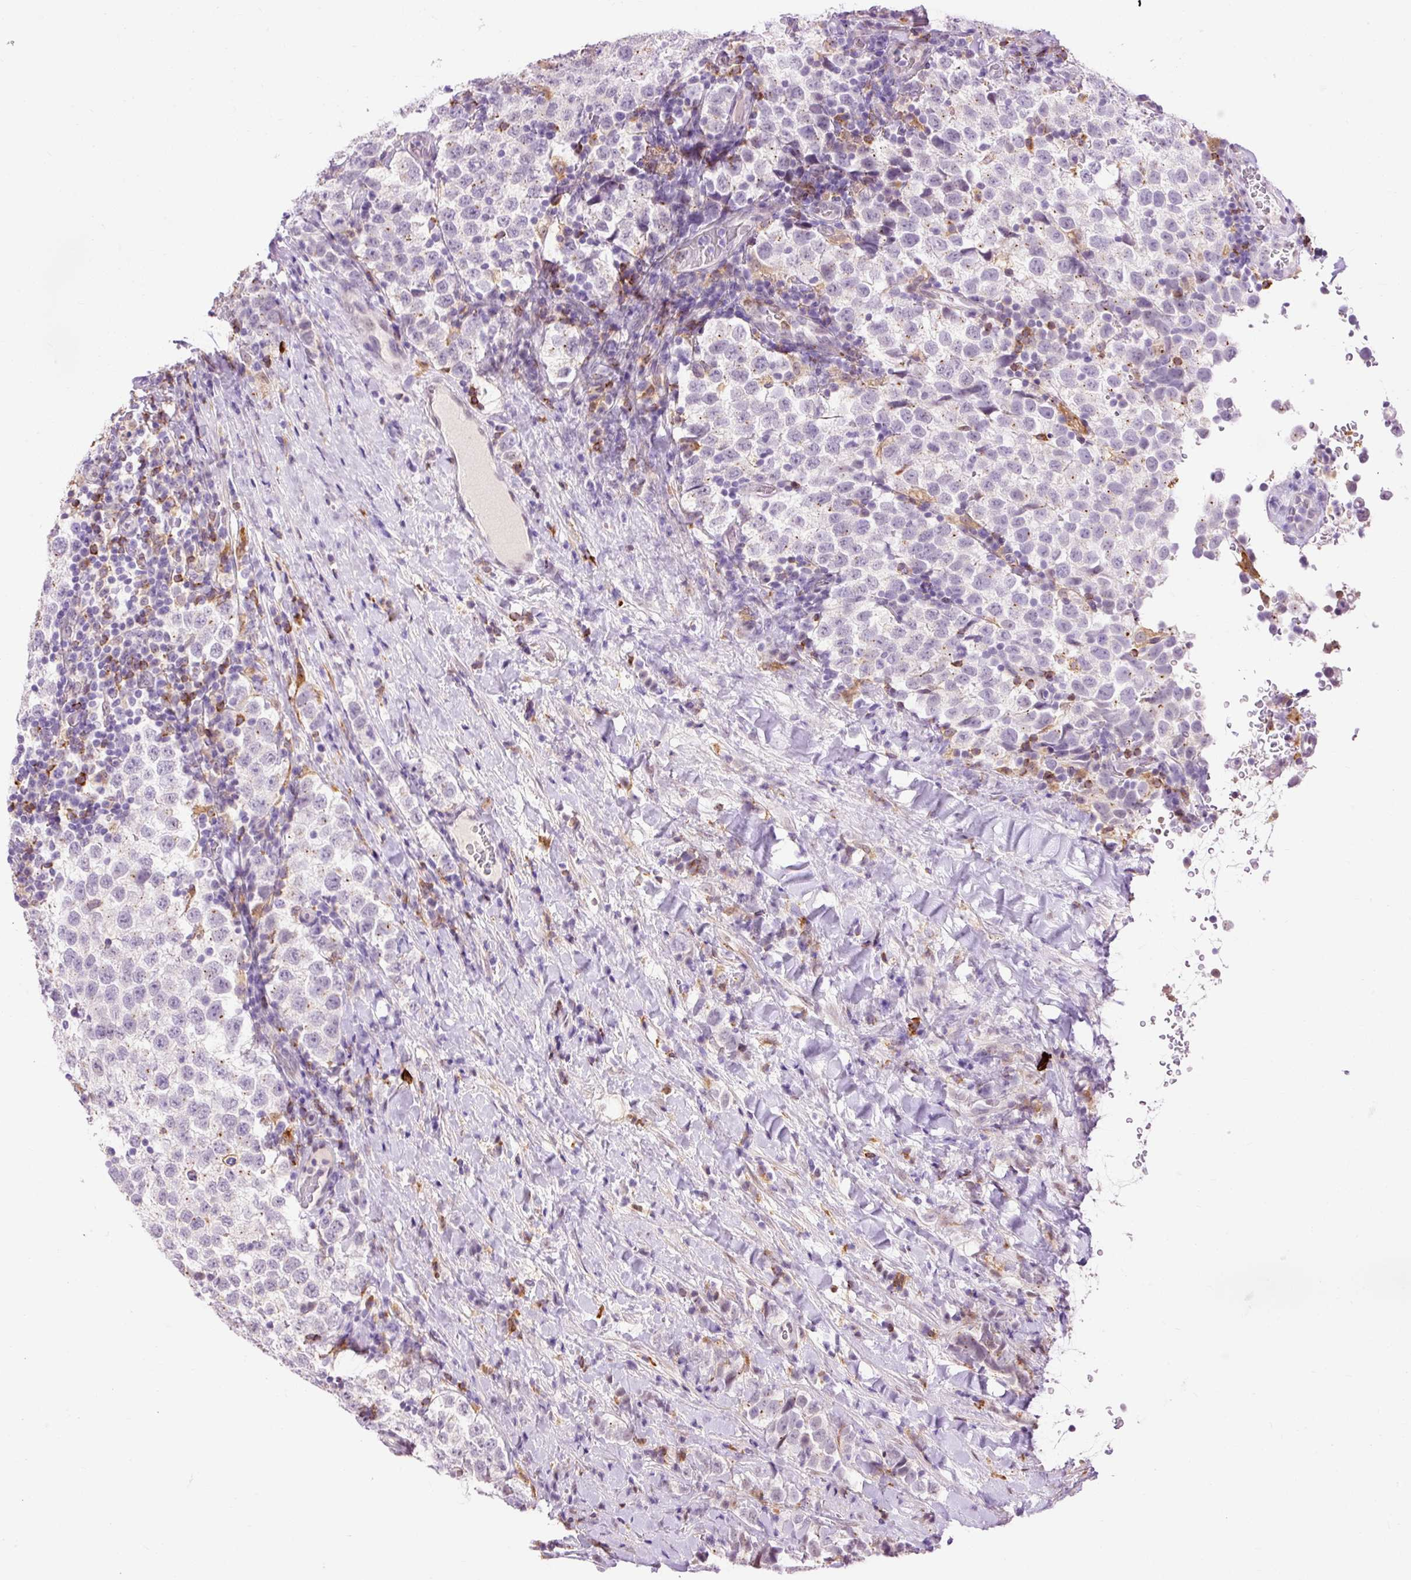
{"staining": {"intensity": "negative", "quantity": "none", "location": "none"}, "tissue": "testis cancer", "cell_type": "Tumor cells", "image_type": "cancer", "snomed": [{"axis": "morphology", "description": "Seminoma, NOS"}, {"axis": "topography", "description": "Testis"}], "caption": "IHC photomicrograph of neoplastic tissue: testis seminoma stained with DAB demonstrates no significant protein positivity in tumor cells.", "gene": "LY86", "patient": {"sex": "male", "age": 34}}